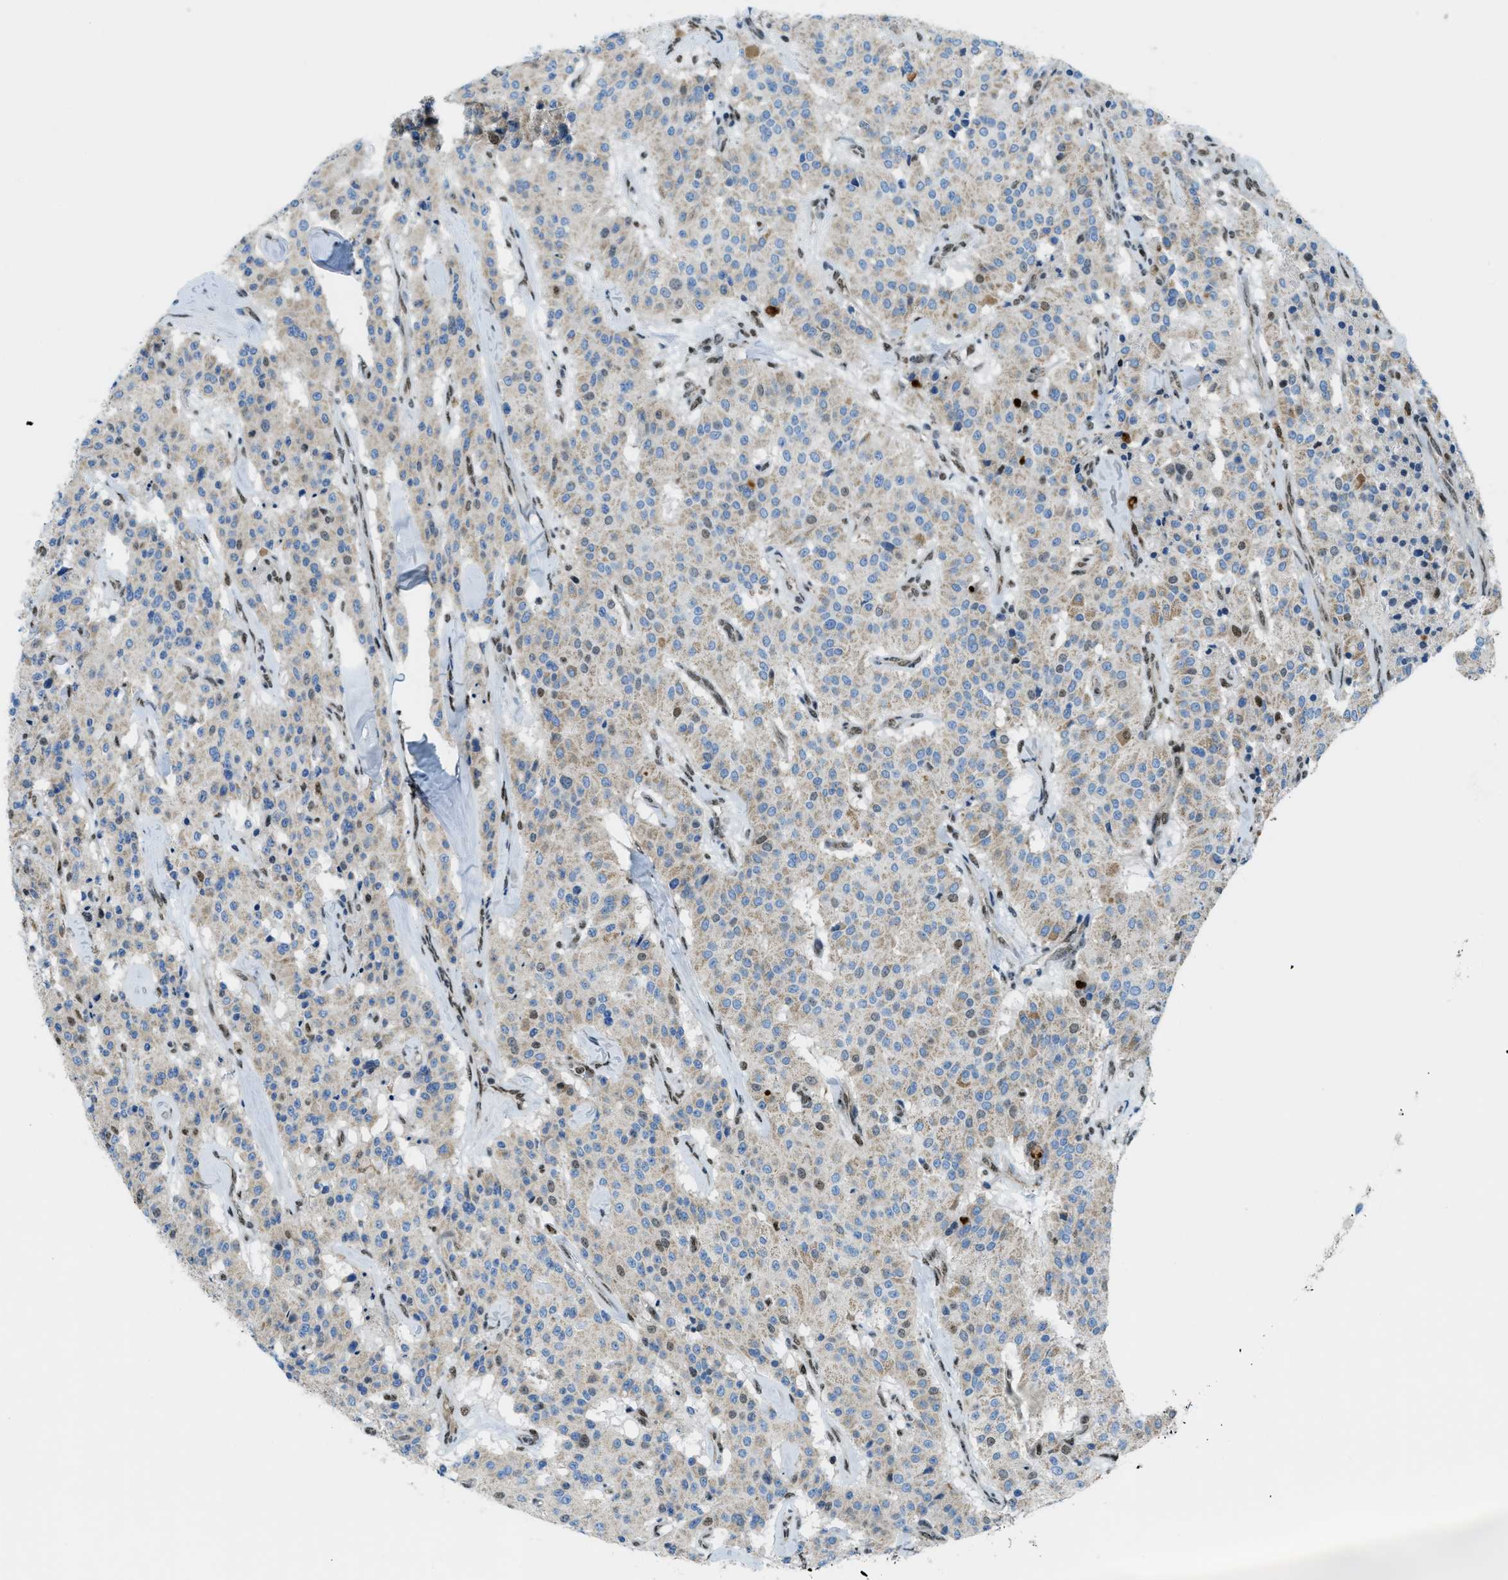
{"staining": {"intensity": "moderate", "quantity": ">75%", "location": "cytoplasmic/membranous,nuclear"}, "tissue": "carcinoid", "cell_type": "Tumor cells", "image_type": "cancer", "snomed": [{"axis": "morphology", "description": "Carcinoid, malignant, NOS"}, {"axis": "topography", "description": "Lung"}], "caption": "Carcinoid (malignant) tissue shows moderate cytoplasmic/membranous and nuclear expression in about >75% of tumor cells The staining was performed using DAB, with brown indicating positive protein expression. Nuclei are stained blue with hematoxylin.", "gene": "SP100", "patient": {"sex": "male", "age": 30}}